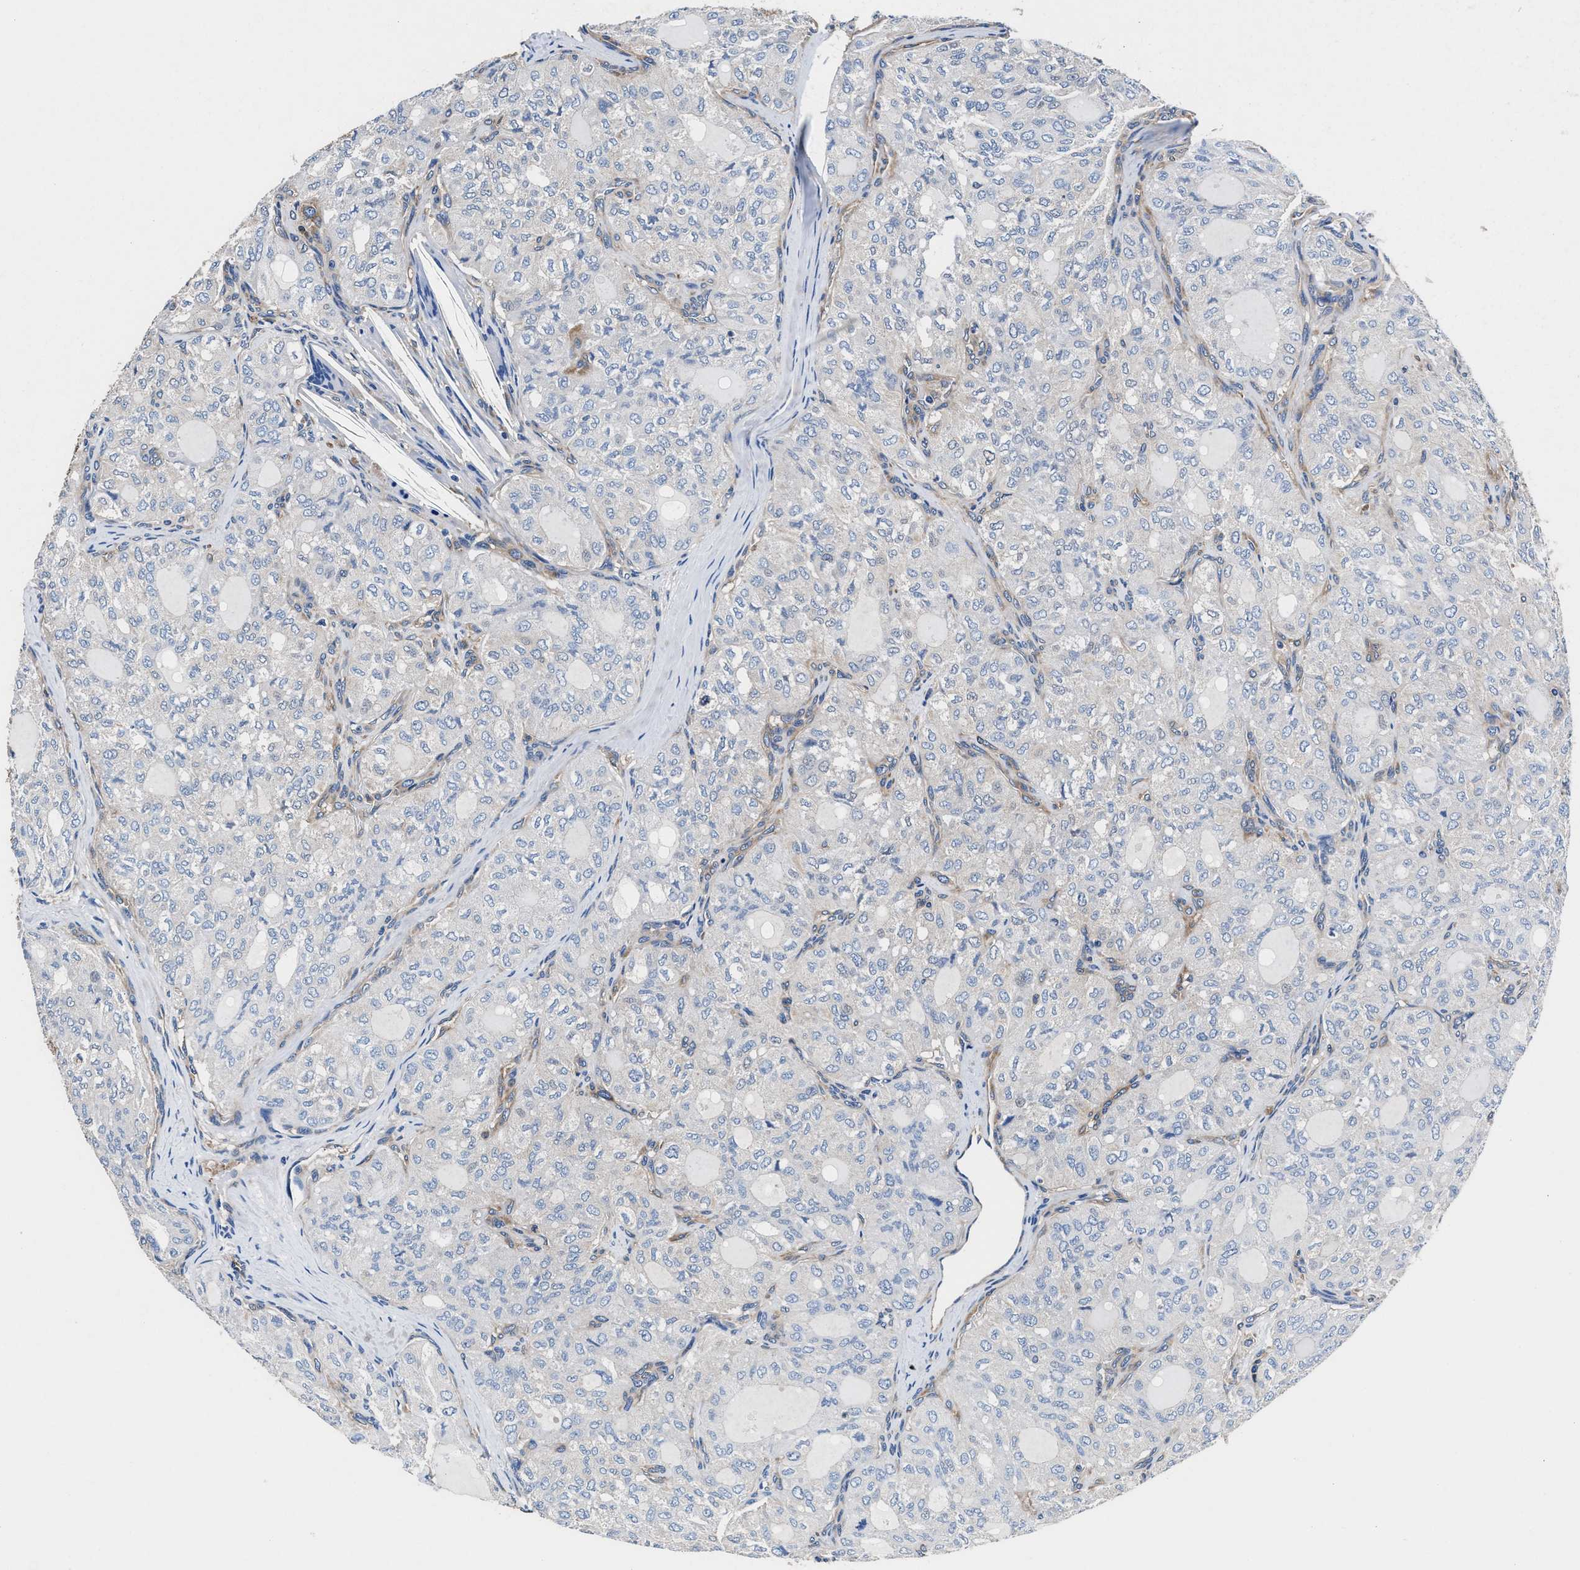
{"staining": {"intensity": "negative", "quantity": "none", "location": "none"}, "tissue": "thyroid cancer", "cell_type": "Tumor cells", "image_type": "cancer", "snomed": [{"axis": "morphology", "description": "Follicular adenoma carcinoma, NOS"}, {"axis": "topography", "description": "Thyroid gland"}], "caption": "The immunohistochemistry photomicrograph has no significant positivity in tumor cells of thyroid cancer (follicular adenoma carcinoma) tissue.", "gene": "SH3GL1", "patient": {"sex": "male", "age": 75}}